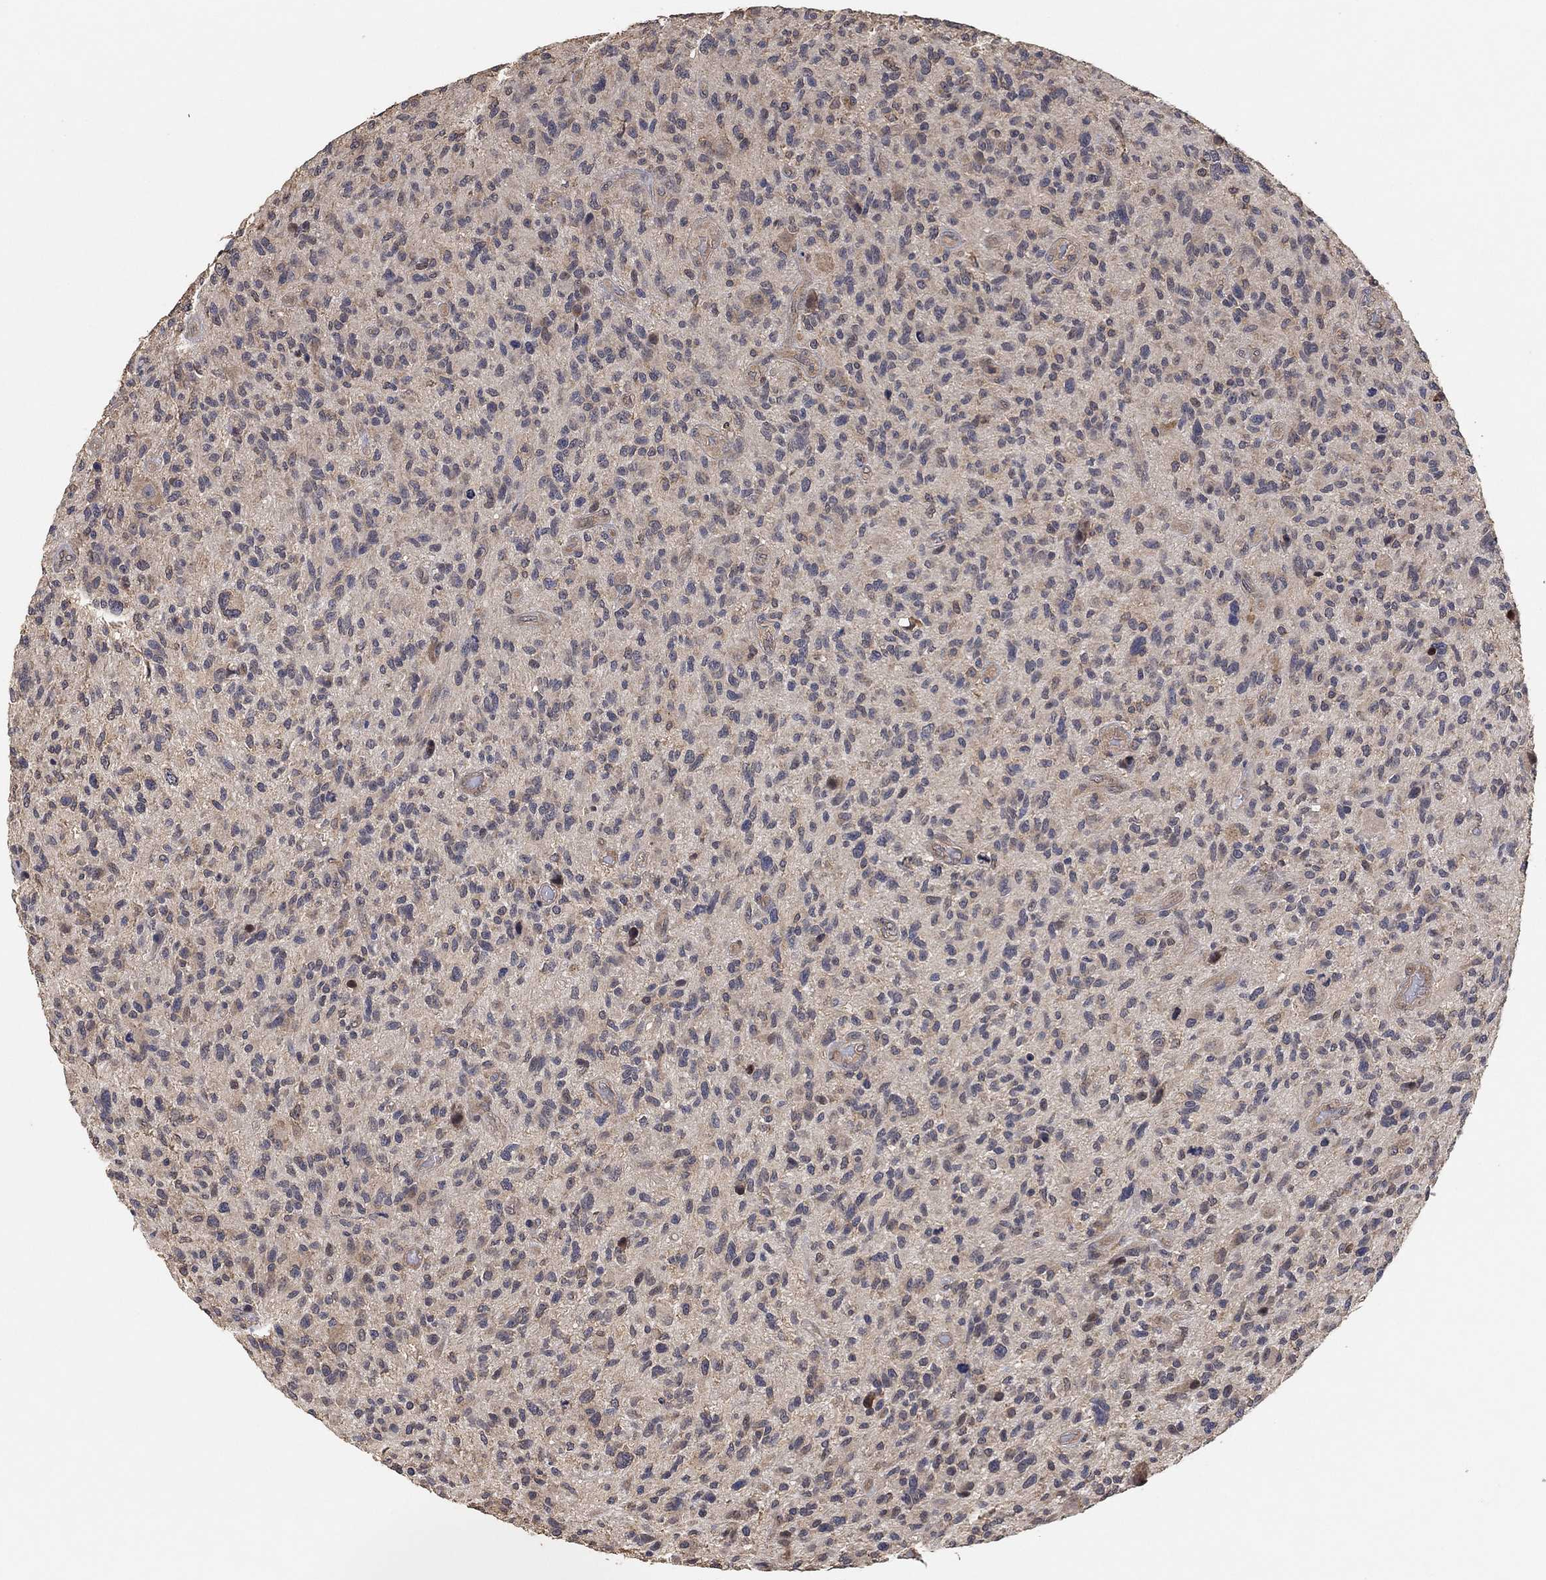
{"staining": {"intensity": "weak", "quantity": "<25%", "location": "cytoplasmic/membranous"}, "tissue": "glioma", "cell_type": "Tumor cells", "image_type": "cancer", "snomed": [{"axis": "morphology", "description": "Glioma, malignant, High grade"}, {"axis": "topography", "description": "Brain"}], "caption": "IHC photomicrograph of human glioma stained for a protein (brown), which exhibits no positivity in tumor cells.", "gene": "CCDC43", "patient": {"sex": "male", "age": 47}}